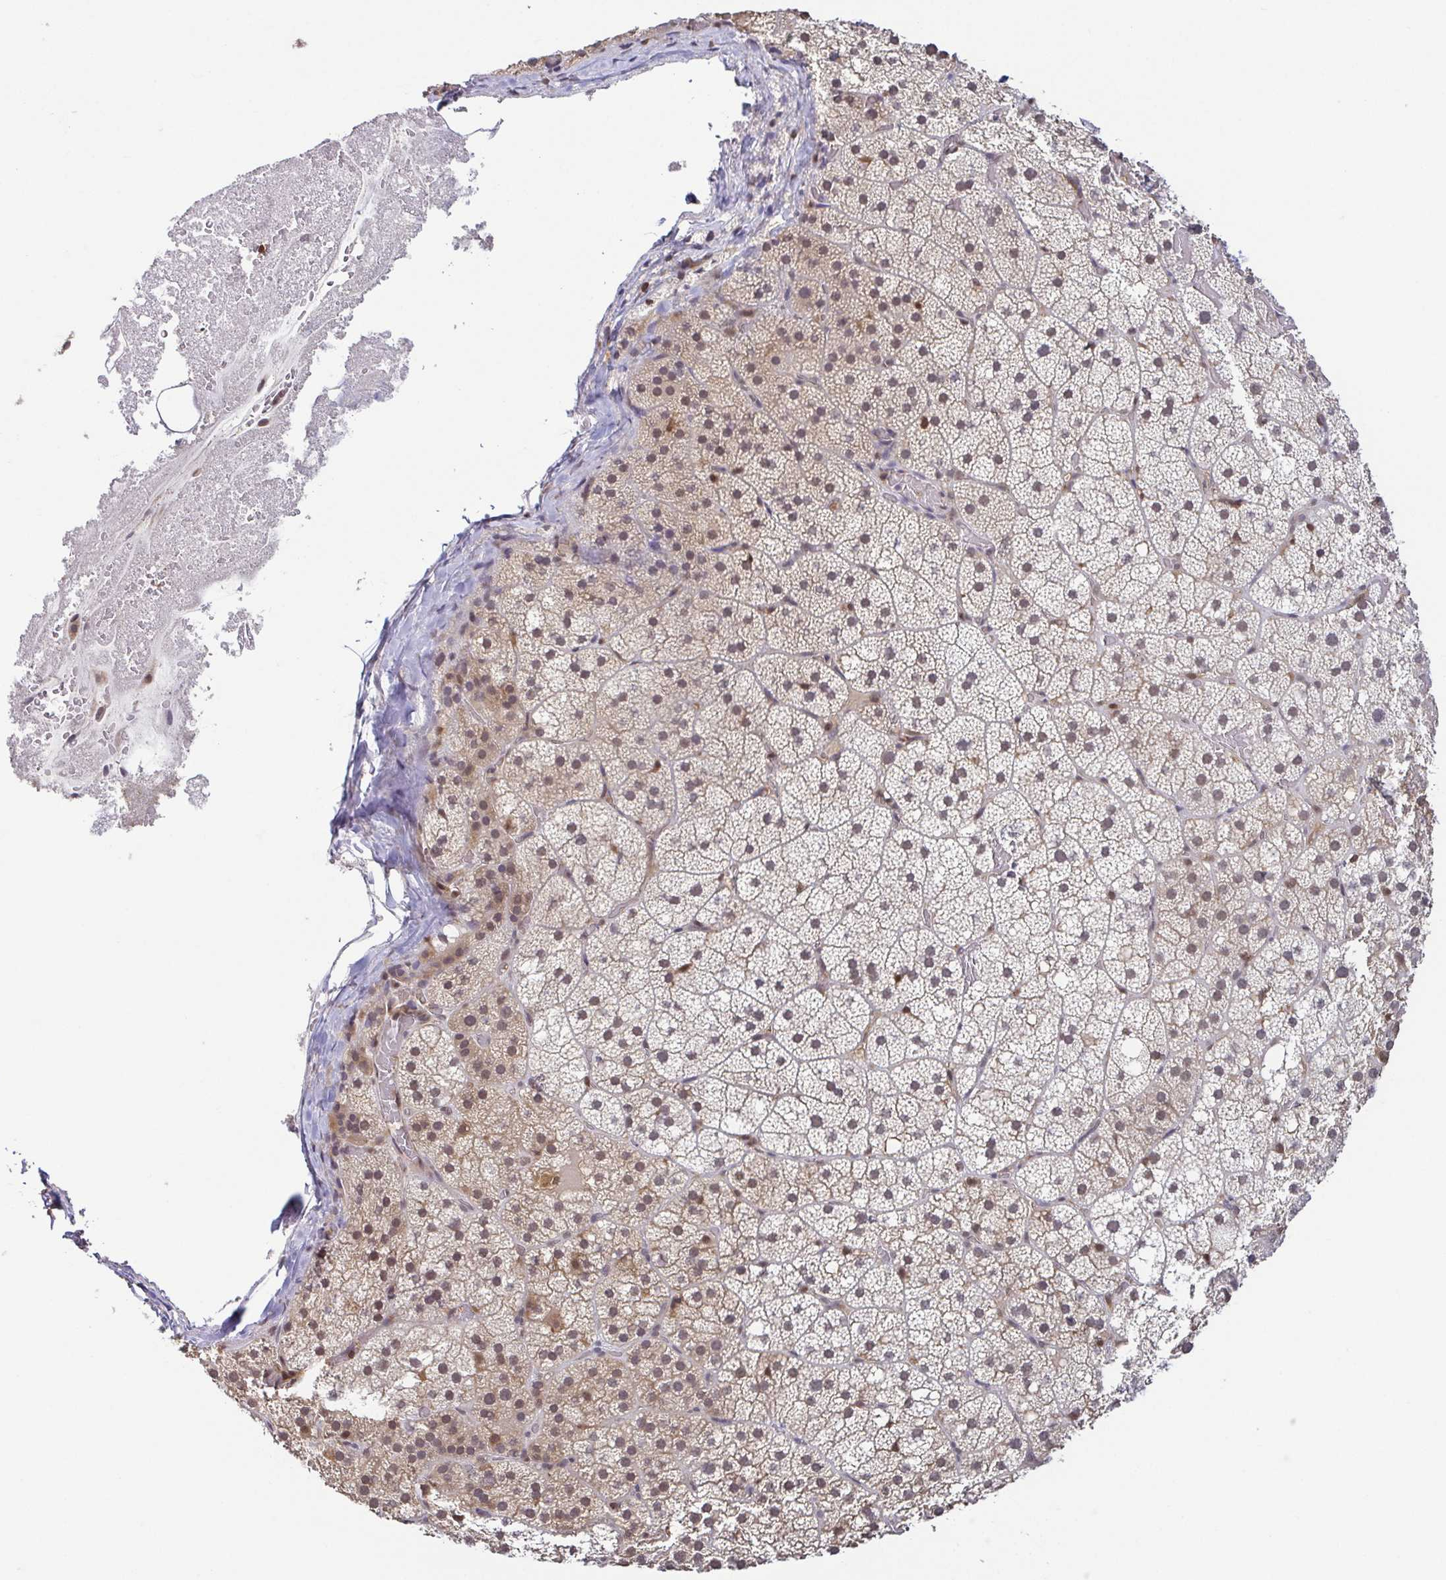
{"staining": {"intensity": "moderate", "quantity": "25%-75%", "location": "cytoplasmic/membranous,nuclear"}, "tissue": "adrenal gland", "cell_type": "Glandular cells", "image_type": "normal", "snomed": [{"axis": "morphology", "description": "Normal tissue, NOS"}, {"axis": "topography", "description": "Adrenal gland"}], "caption": "Glandular cells demonstrate medium levels of moderate cytoplasmic/membranous,nuclear positivity in about 25%-75% of cells in normal human adrenal gland.", "gene": "PSMB9", "patient": {"sex": "male", "age": 53}}